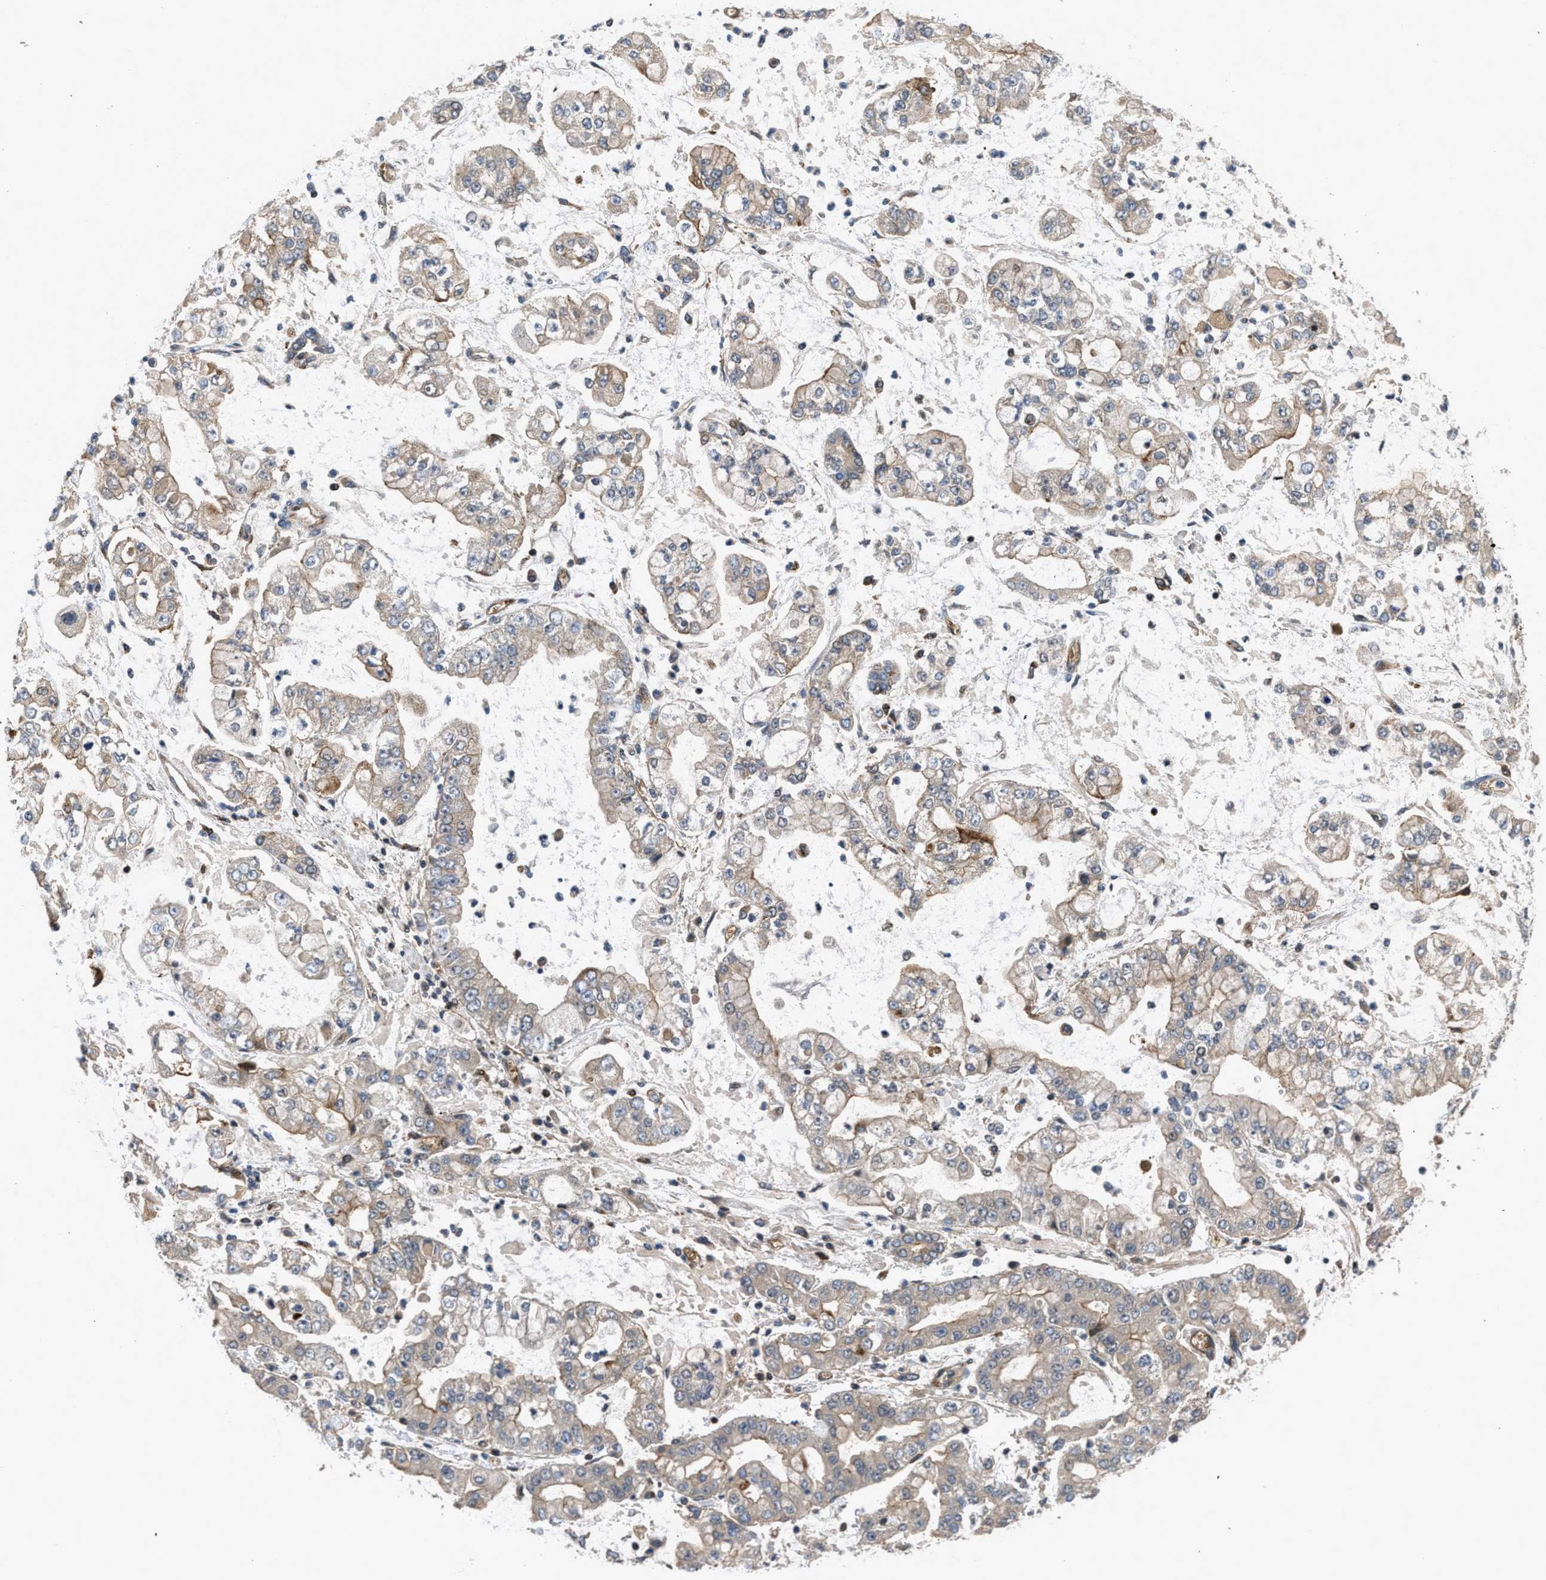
{"staining": {"intensity": "weak", "quantity": ">75%", "location": "cytoplasmic/membranous"}, "tissue": "stomach cancer", "cell_type": "Tumor cells", "image_type": "cancer", "snomed": [{"axis": "morphology", "description": "Adenocarcinoma, NOS"}, {"axis": "topography", "description": "Stomach"}], "caption": "A high-resolution histopathology image shows immunohistochemistry (IHC) staining of stomach cancer, which shows weak cytoplasmic/membranous positivity in approximately >75% of tumor cells.", "gene": "GPATCH2L", "patient": {"sex": "male", "age": 76}}